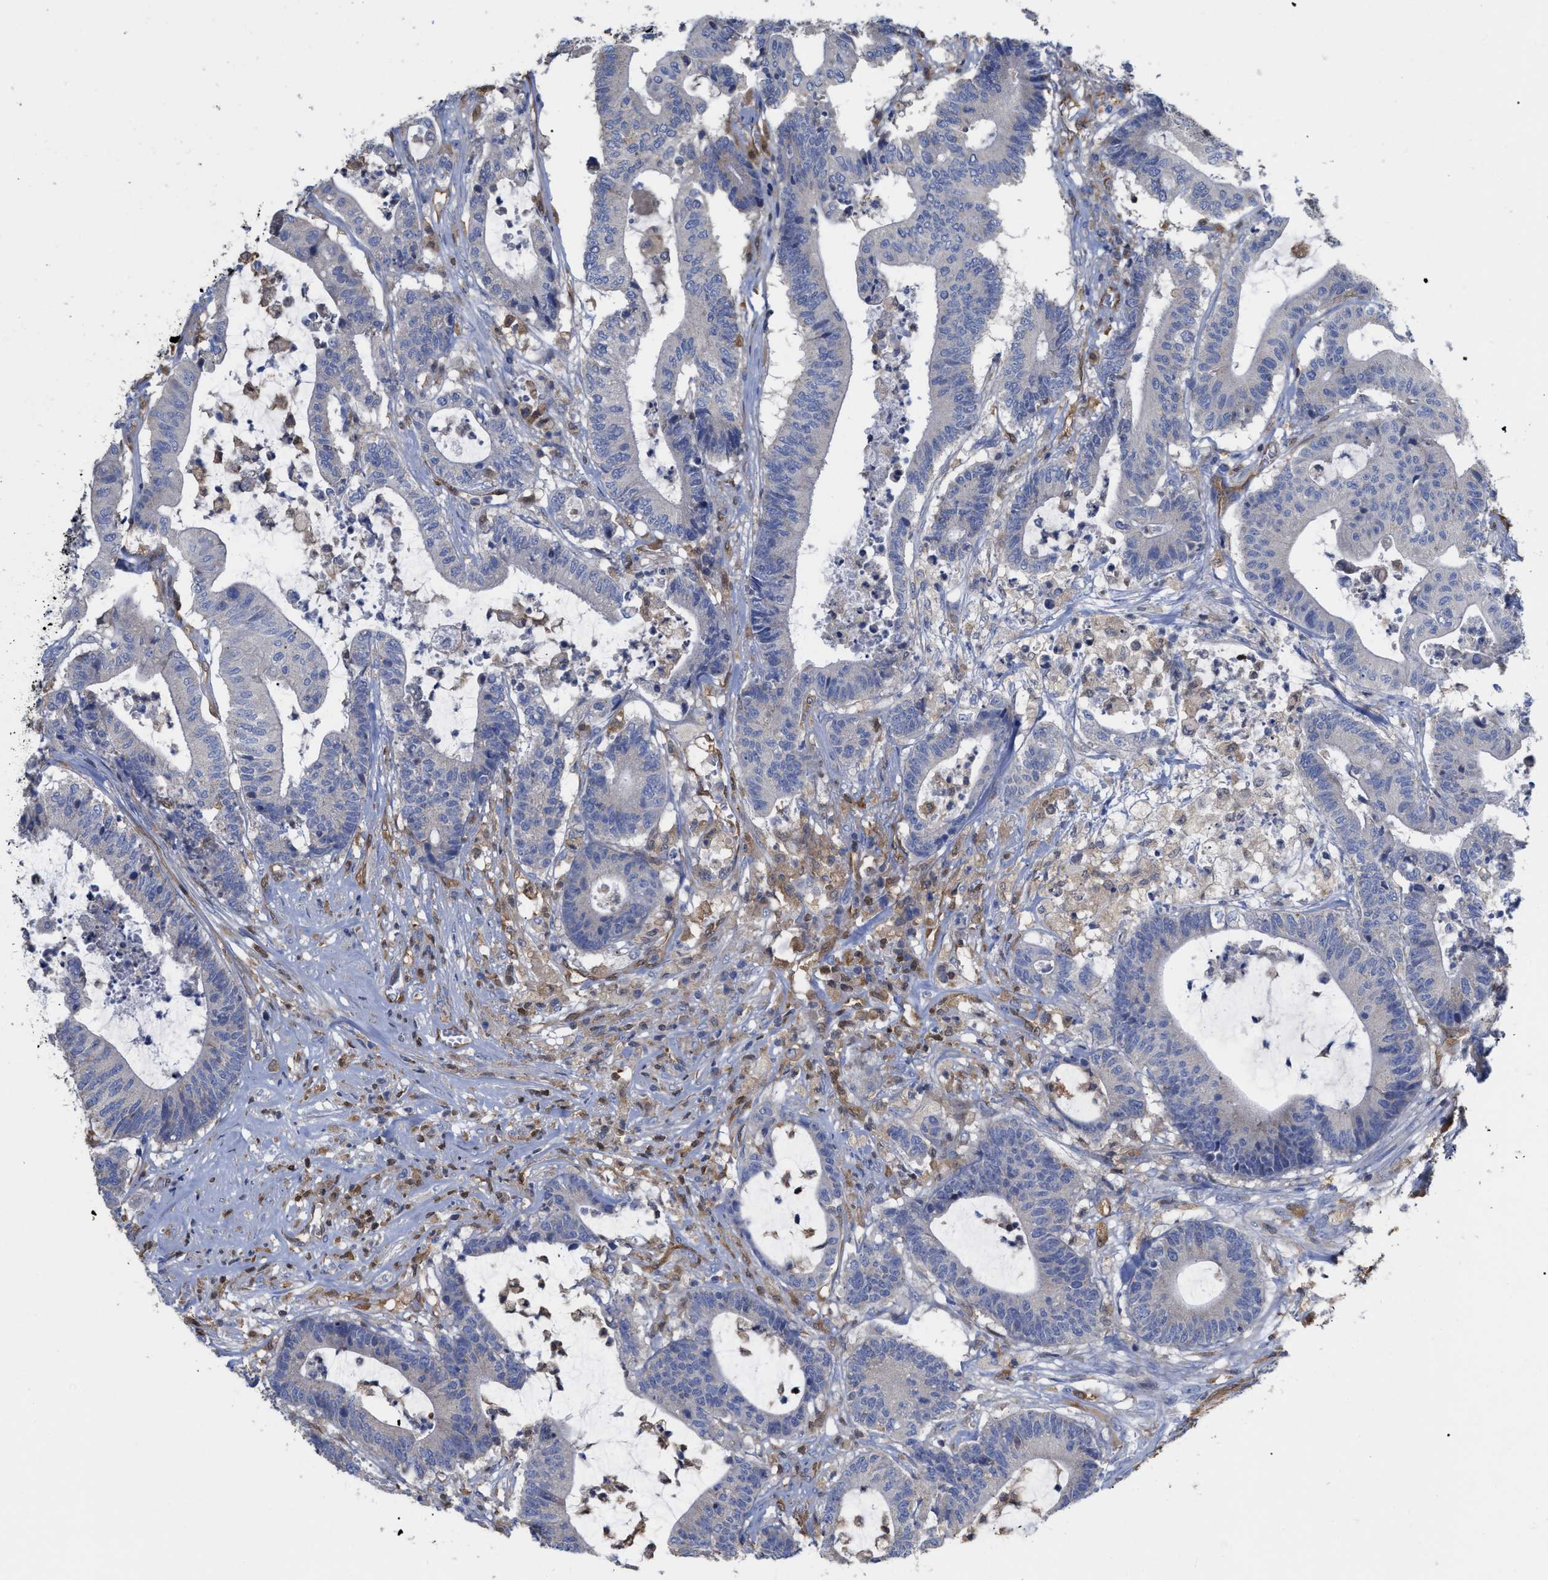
{"staining": {"intensity": "negative", "quantity": "none", "location": "none"}, "tissue": "colorectal cancer", "cell_type": "Tumor cells", "image_type": "cancer", "snomed": [{"axis": "morphology", "description": "Adenocarcinoma, NOS"}, {"axis": "topography", "description": "Colon"}], "caption": "DAB (3,3'-diaminobenzidine) immunohistochemical staining of colorectal cancer (adenocarcinoma) demonstrates no significant positivity in tumor cells. The staining is performed using DAB (3,3'-diaminobenzidine) brown chromogen with nuclei counter-stained in using hematoxylin.", "gene": "GIMAP4", "patient": {"sex": "female", "age": 84}}